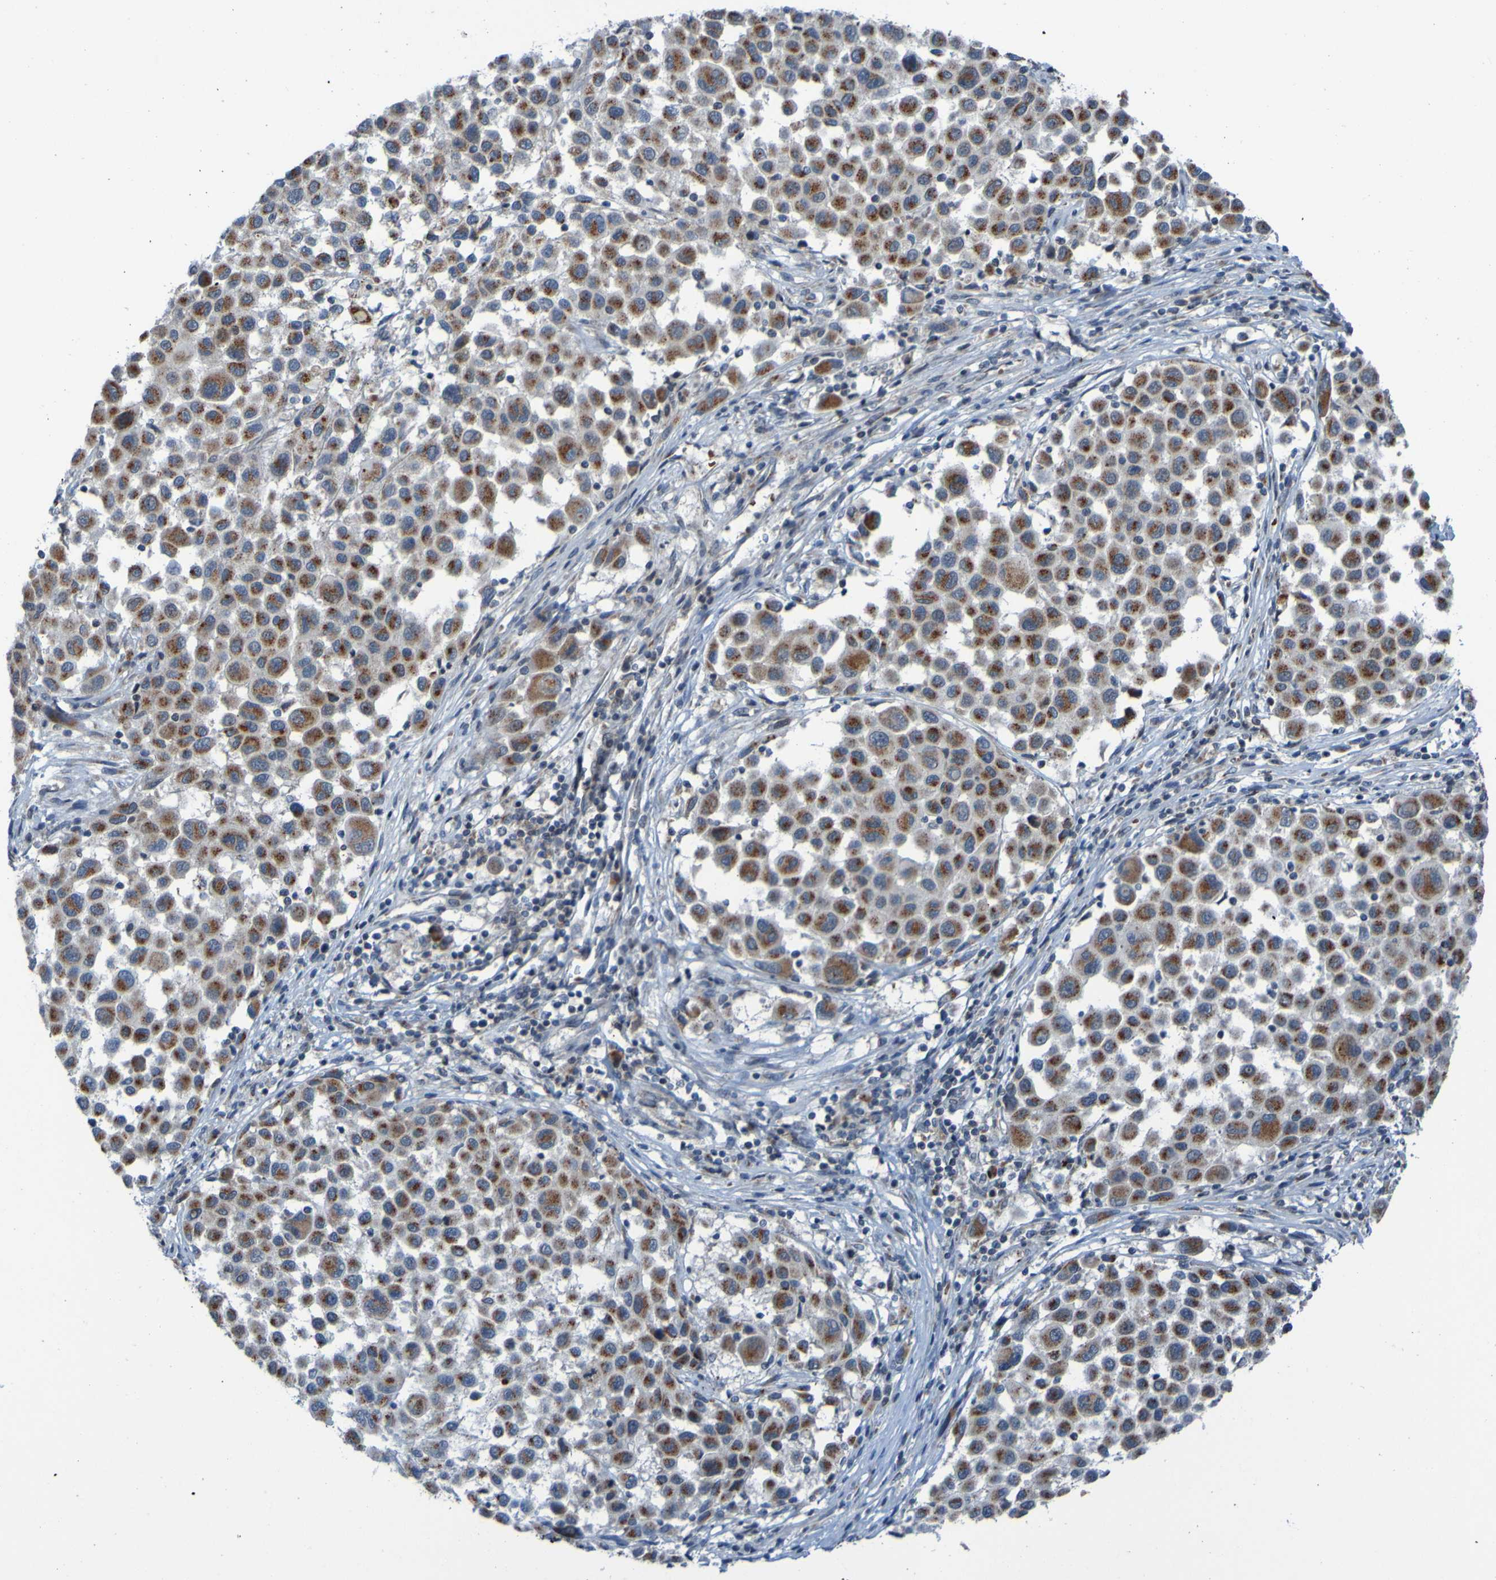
{"staining": {"intensity": "strong", "quantity": ">75%", "location": "cytoplasmic/membranous"}, "tissue": "melanoma", "cell_type": "Tumor cells", "image_type": "cancer", "snomed": [{"axis": "morphology", "description": "Malignant melanoma, Metastatic site"}, {"axis": "topography", "description": "Lymph node"}], "caption": "Melanoma stained with a protein marker demonstrates strong staining in tumor cells.", "gene": "UNG", "patient": {"sex": "male", "age": 61}}